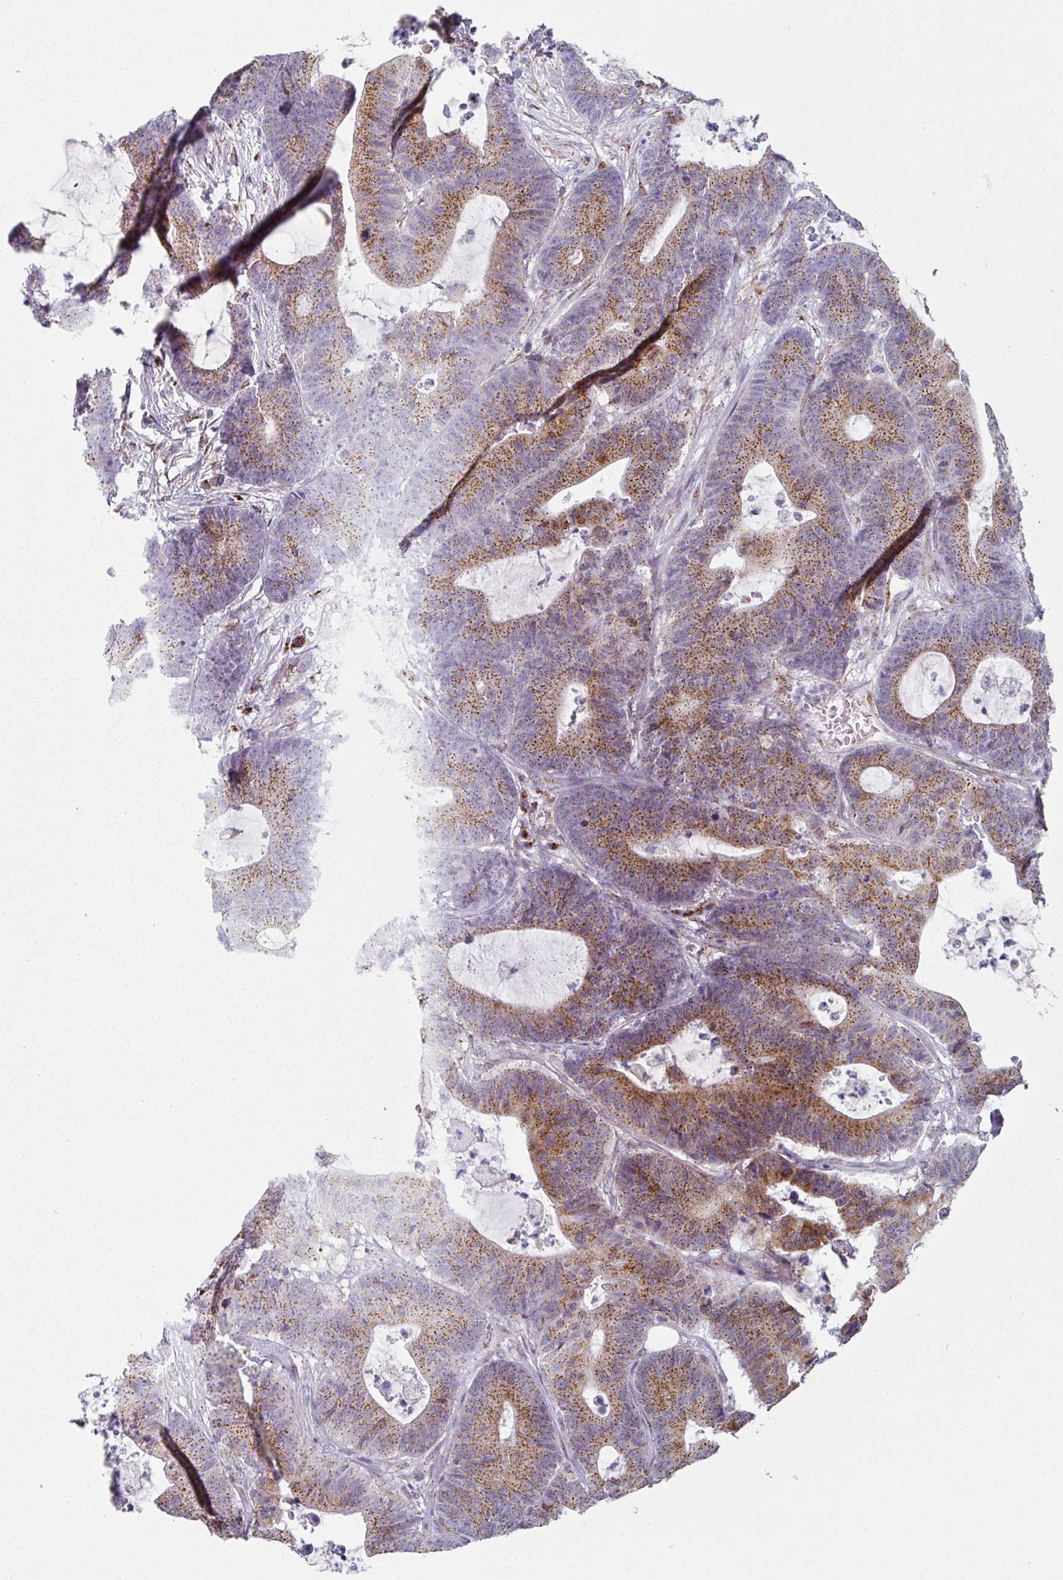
{"staining": {"intensity": "moderate", "quantity": ">75%", "location": "cytoplasmic/membranous"}, "tissue": "colorectal cancer", "cell_type": "Tumor cells", "image_type": "cancer", "snomed": [{"axis": "morphology", "description": "Adenocarcinoma, NOS"}, {"axis": "topography", "description": "Colon"}], "caption": "A medium amount of moderate cytoplasmic/membranous expression is appreciated in approximately >75% of tumor cells in adenocarcinoma (colorectal) tissue. (DAB (3,3'-diaminobenzidine) = brown stain, brightfield microscopy at high magnification).", "gene": "CCDC85B", "patient": {"sex": "female", "age": 84}}